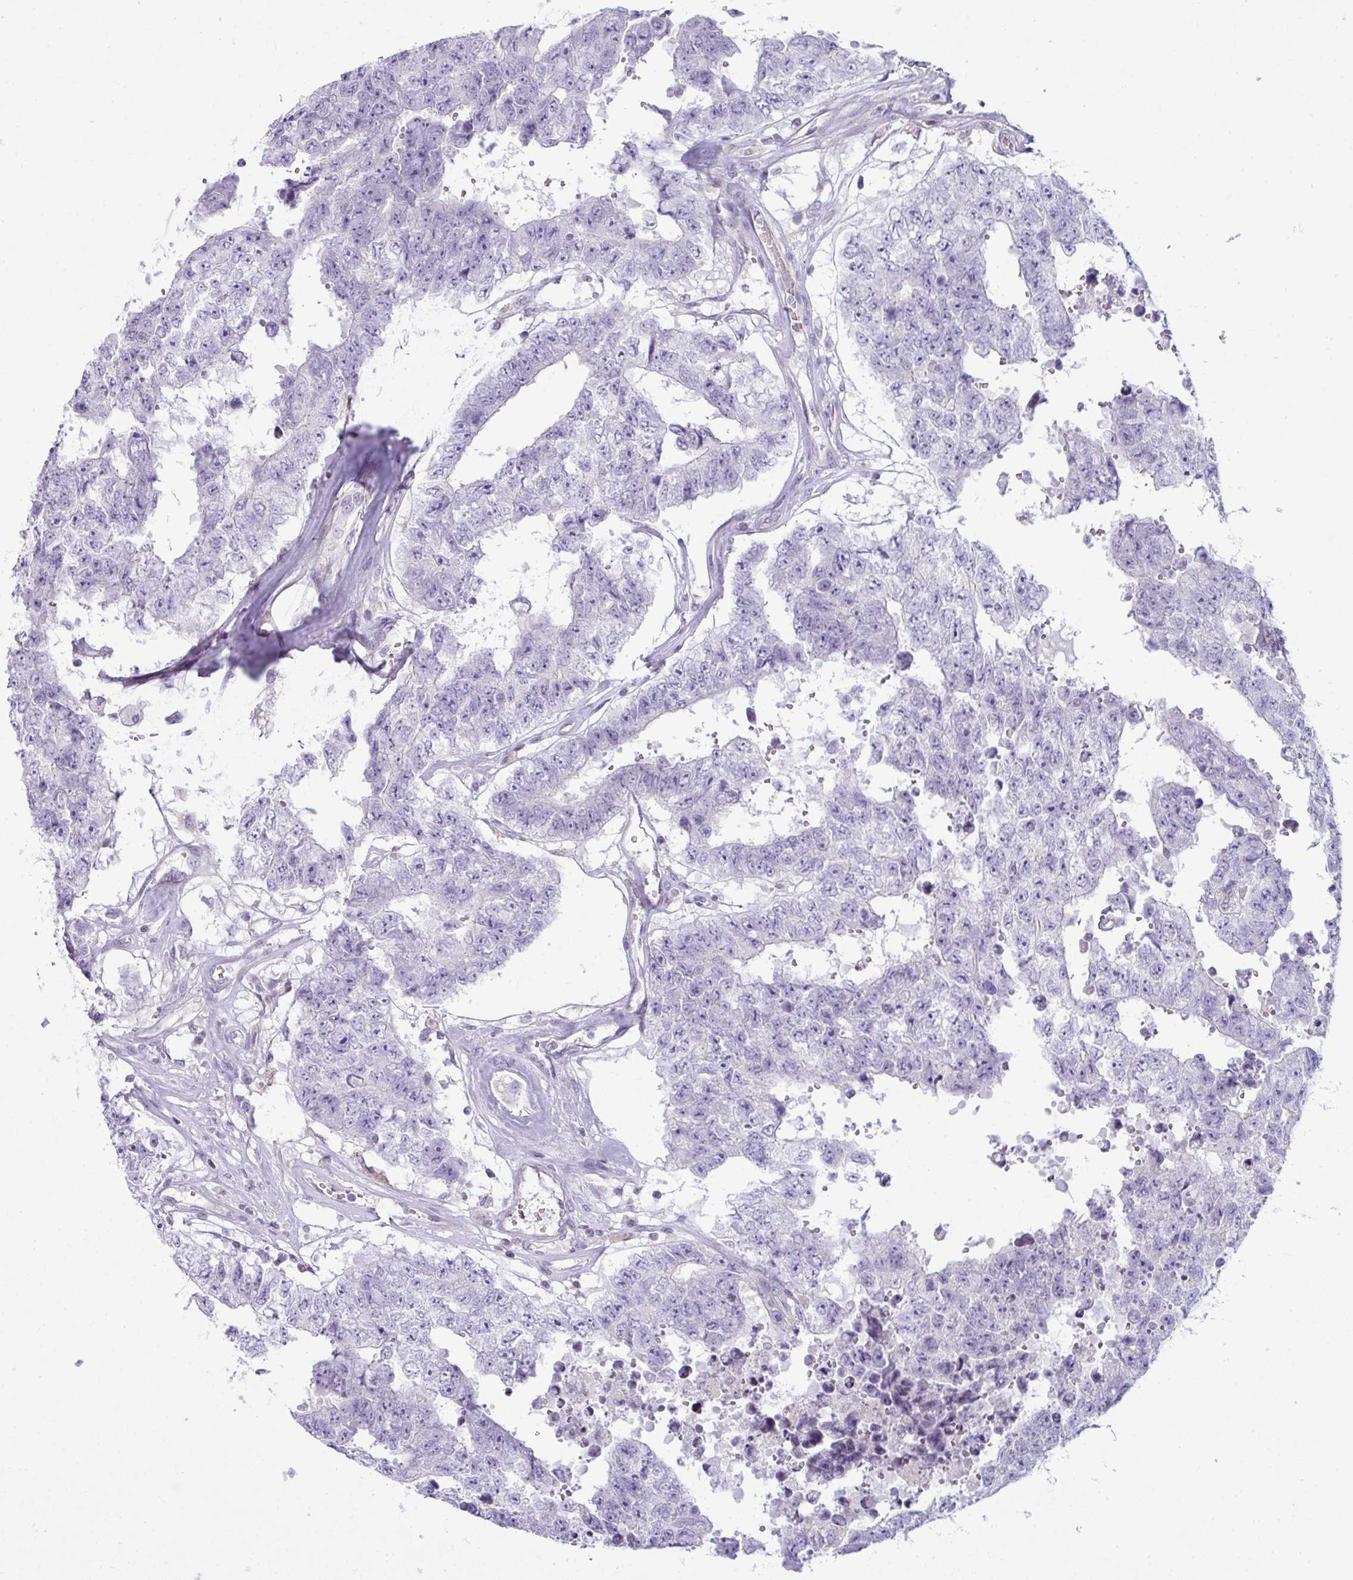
{"staining": {"intensity": "negative", "quantity": "none", "location": "none"}, "tissue": "testis cancer", "cell_type": "Tumor cells", "image_type": "cancer", "snomed": [{"axis": "morphology", "description": "Normal tissue, NOS"}, {"axis": "morphology", "description": "Carcinoma, Embryonal, NOS"}, {"axis": "topography", "description": "Testis"}, {"axis": "topography", "description": "Epididymis"}], "caption": "Immunohistochemistry of testis embryonal carcinoma exhibits no expression in tumor cells.", "gene": "STAT5A", "patient": {"sex": "male", "age": 25}}